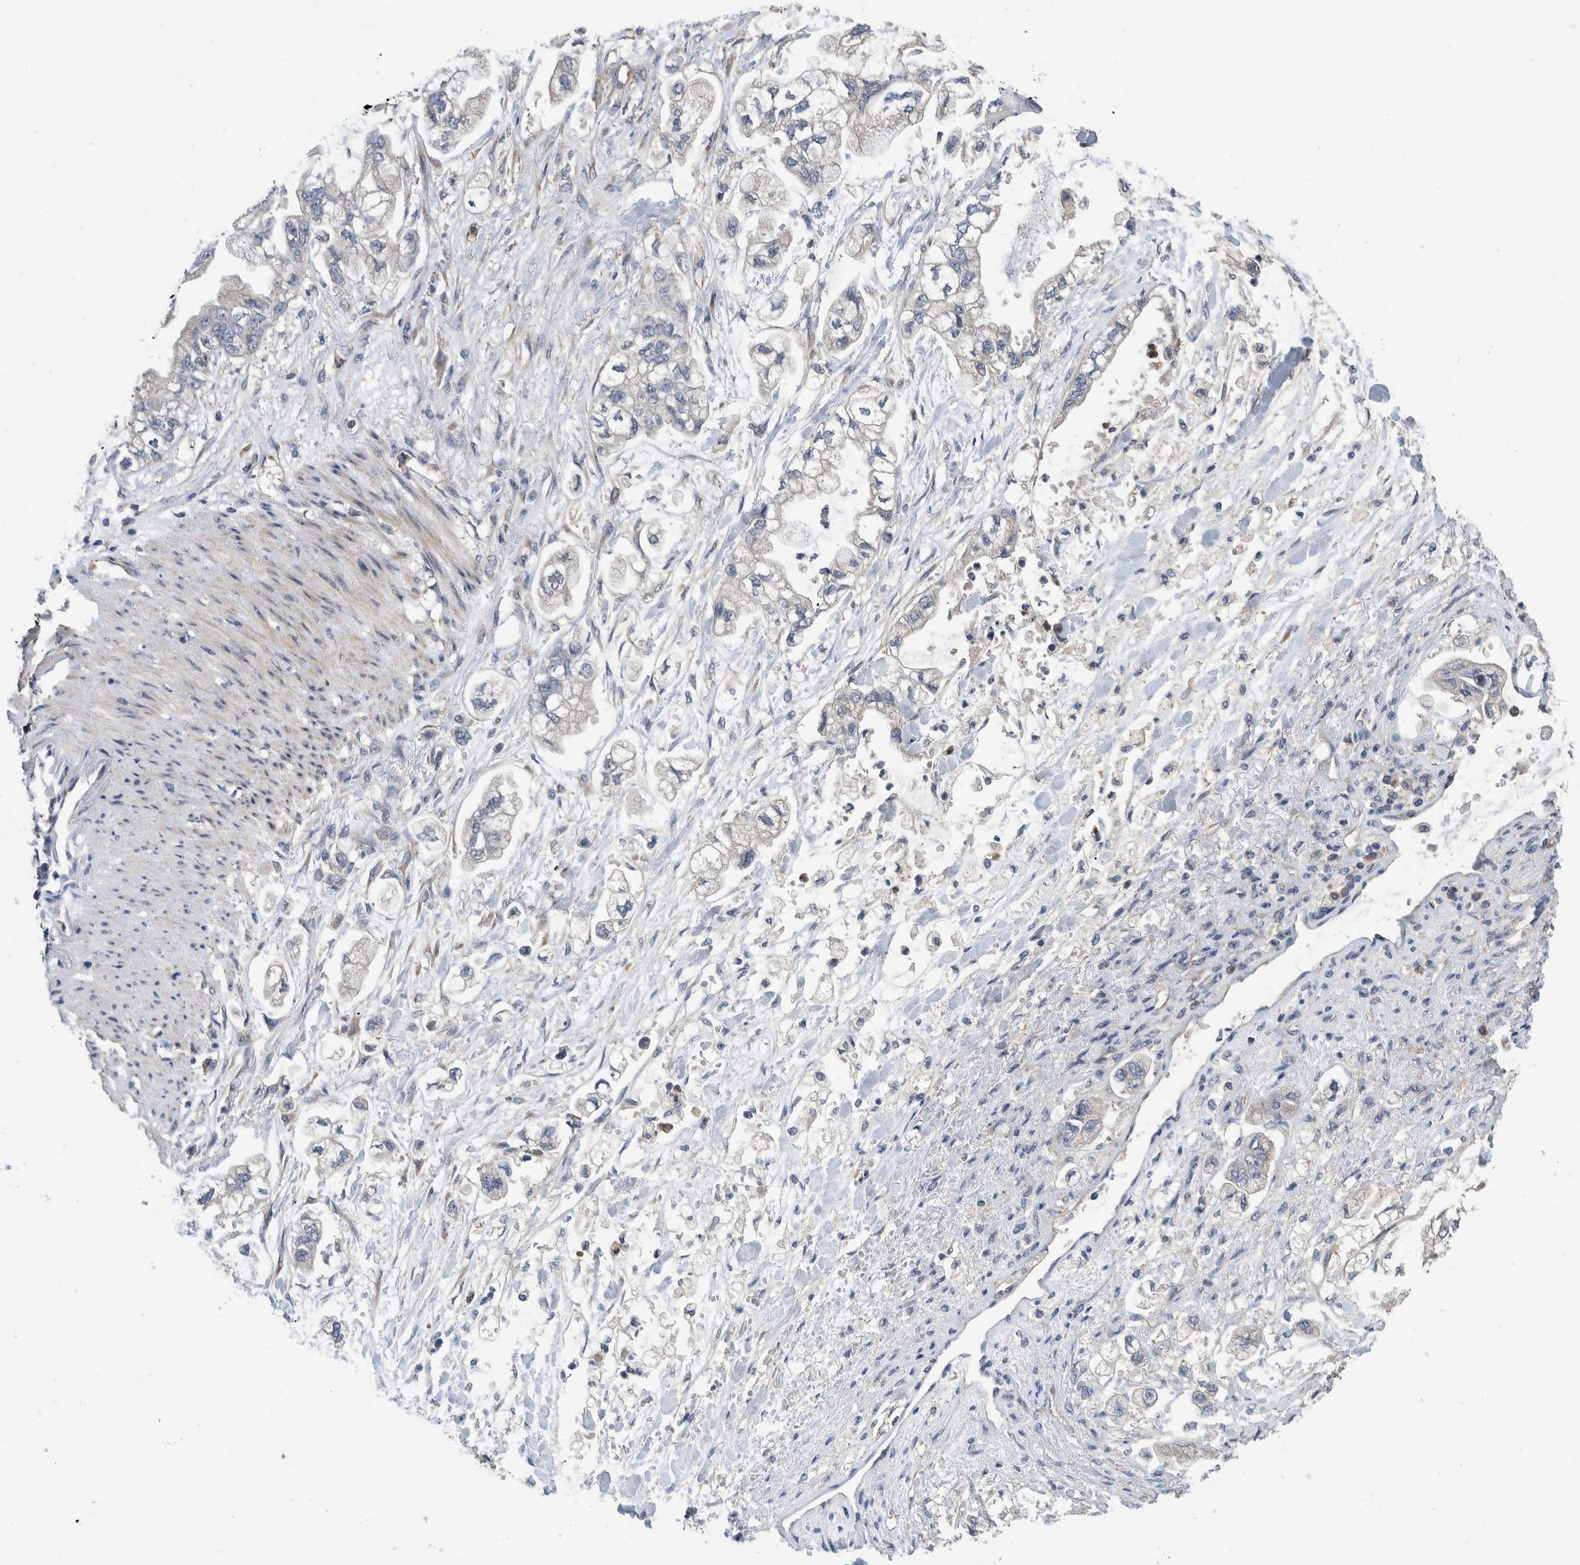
{"staining": {"intensity": "negative", "quantity": "none", "location": "none"}, "tissue": "stomach cancer", "cell_type": "Tumor cells", "image_type": "cancer", "snomed": [{"axis": "morphology", "description": "Normal tissue, NOS"}, {"axis": "morphology", "description": "Adenocarcinoma, NOS"}, {"axis": "topography", "description": "Stomach"}], "caption": "This is an immunohistochemistry histopathology image of human stomach cancer (adenocarcinoma). There is no positivity in tumor cells.", "gene": "PLPBP", "patient": {"sex": "male", "age": 62}}